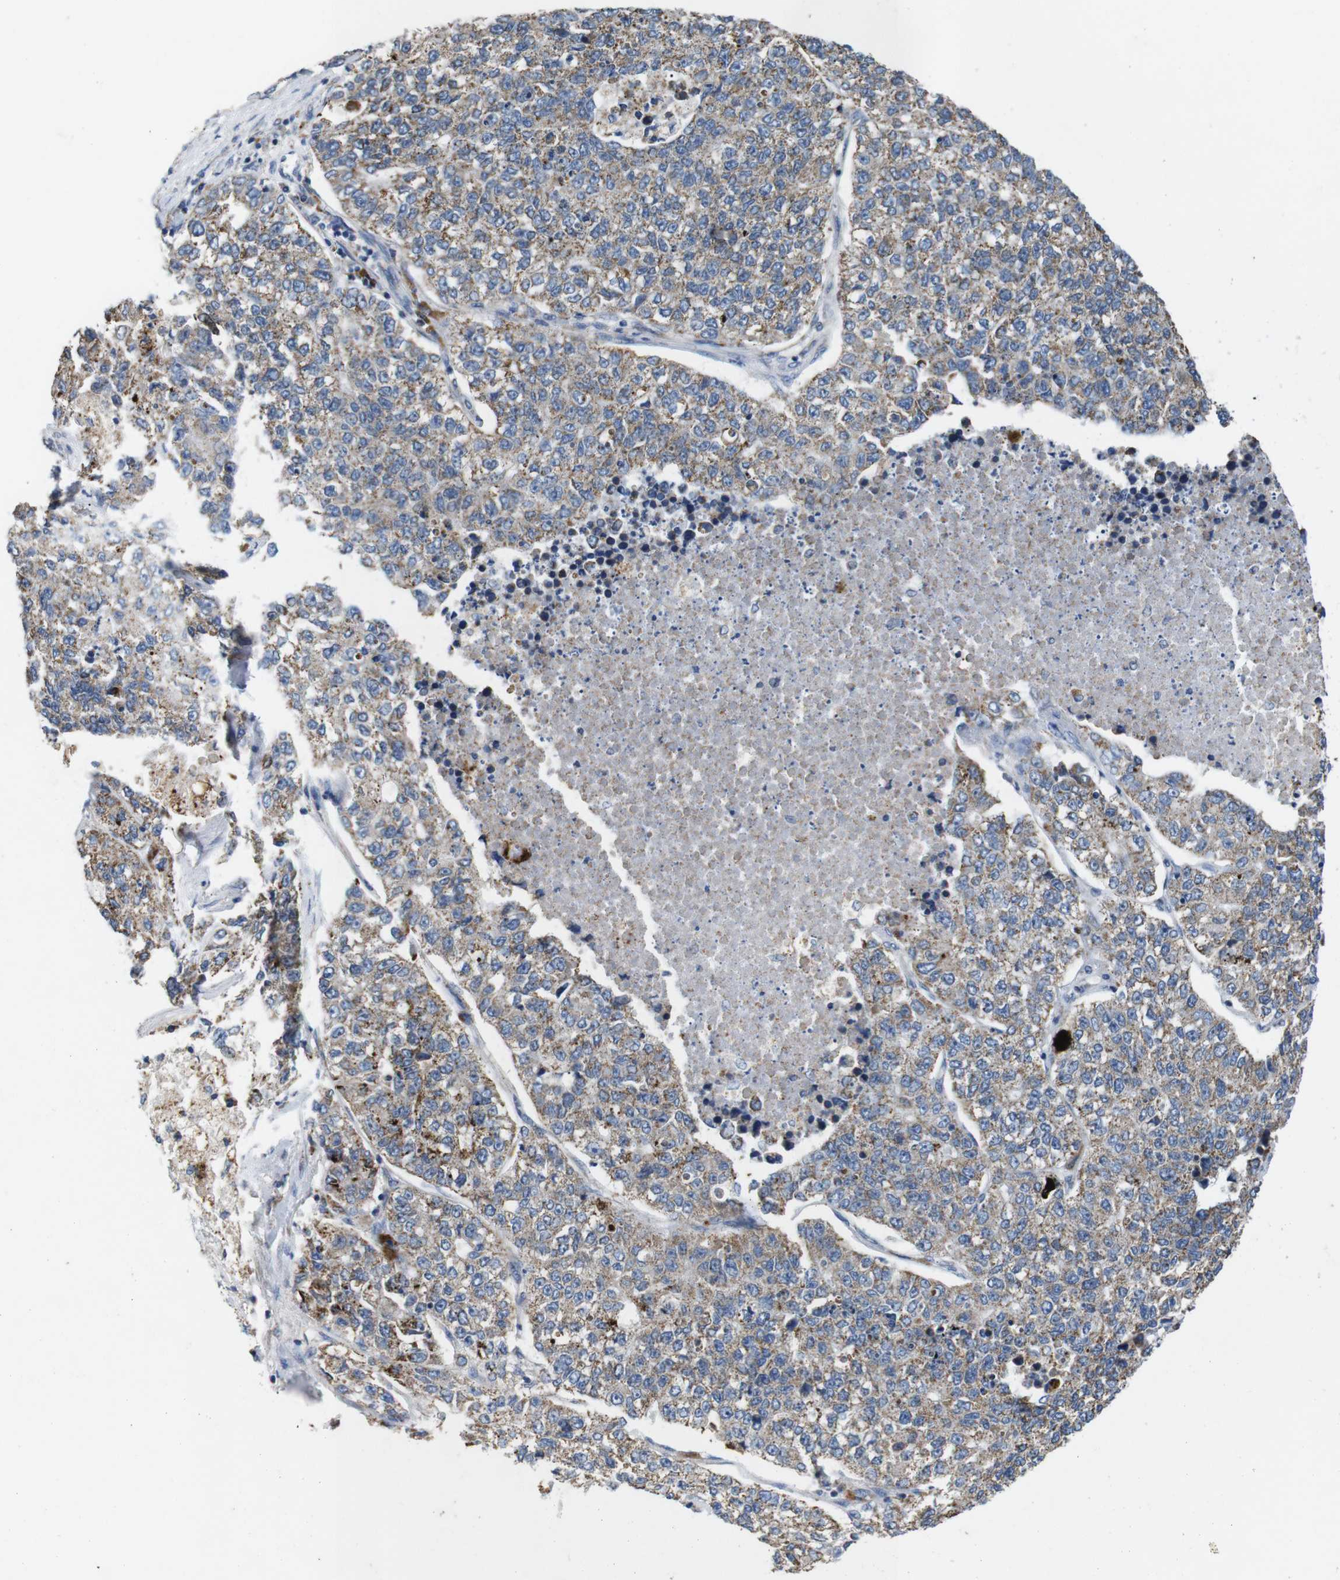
{"staining": {"intensity": "moderate", "quantity": ">75%", "location": "cytoplasmic/membranous"}, "tissue": "lung cancer", "cell_type": "Tumor cells", "image_type": "cancer", "snomed": [{"axis": "morphology", "description": "Adenocarcinoma, NOS"}, {"axis": "topography", "description": "Lung"}], "caption": "A photomicrograph showing moderate cytoplasmic/membranous expression in approximately >75% of tumor cells in adenocarcinoma (lung), as visualized by brown immunohistochemical staining.", "gene": "F2RL1", "patient": {"sex": "male", "age": 49}}